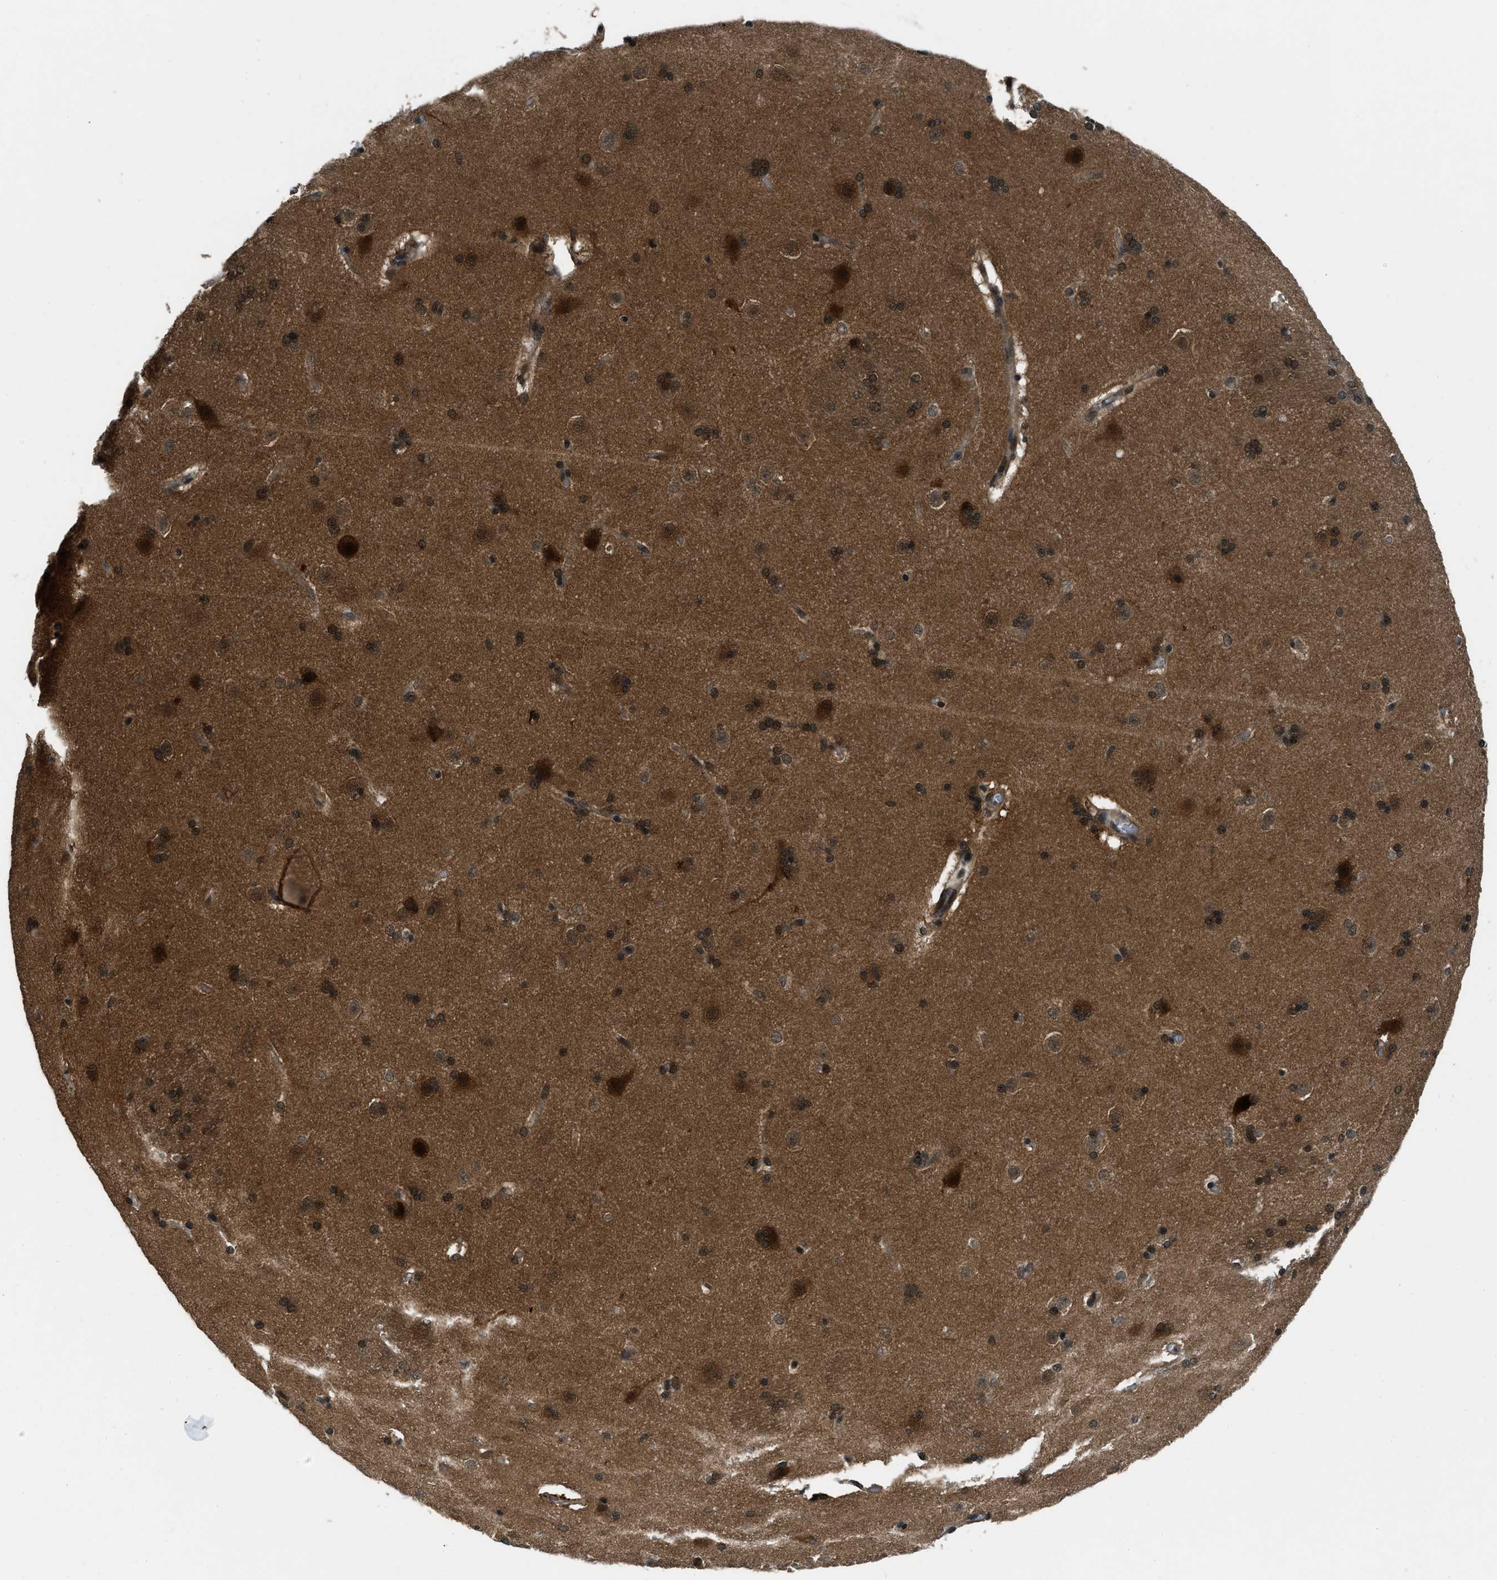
{"staining": {"intensity": "moderate", "quantity": "25%-75%", "location": "cytoplasmic/membranous,nuclear"}, "tissue": "caudate", "cell_type": "Glial cells", "image_type": "normal", "snomed": [{"axis": "morphology", "description": "Normal tissue, NOS"}, {"axis": "topography", "description": "Lateral ventricle wall"}], "caption": "A brown stain labels moderate cytoplasmic/membranous,nuclear expression of a protein in glial cells of normal caudate. (brown staining indicates protein expression, while blue staining denotes nuclei).", "gene": "NUDCD3", "patient": {"sex": "female", "age": 19}}